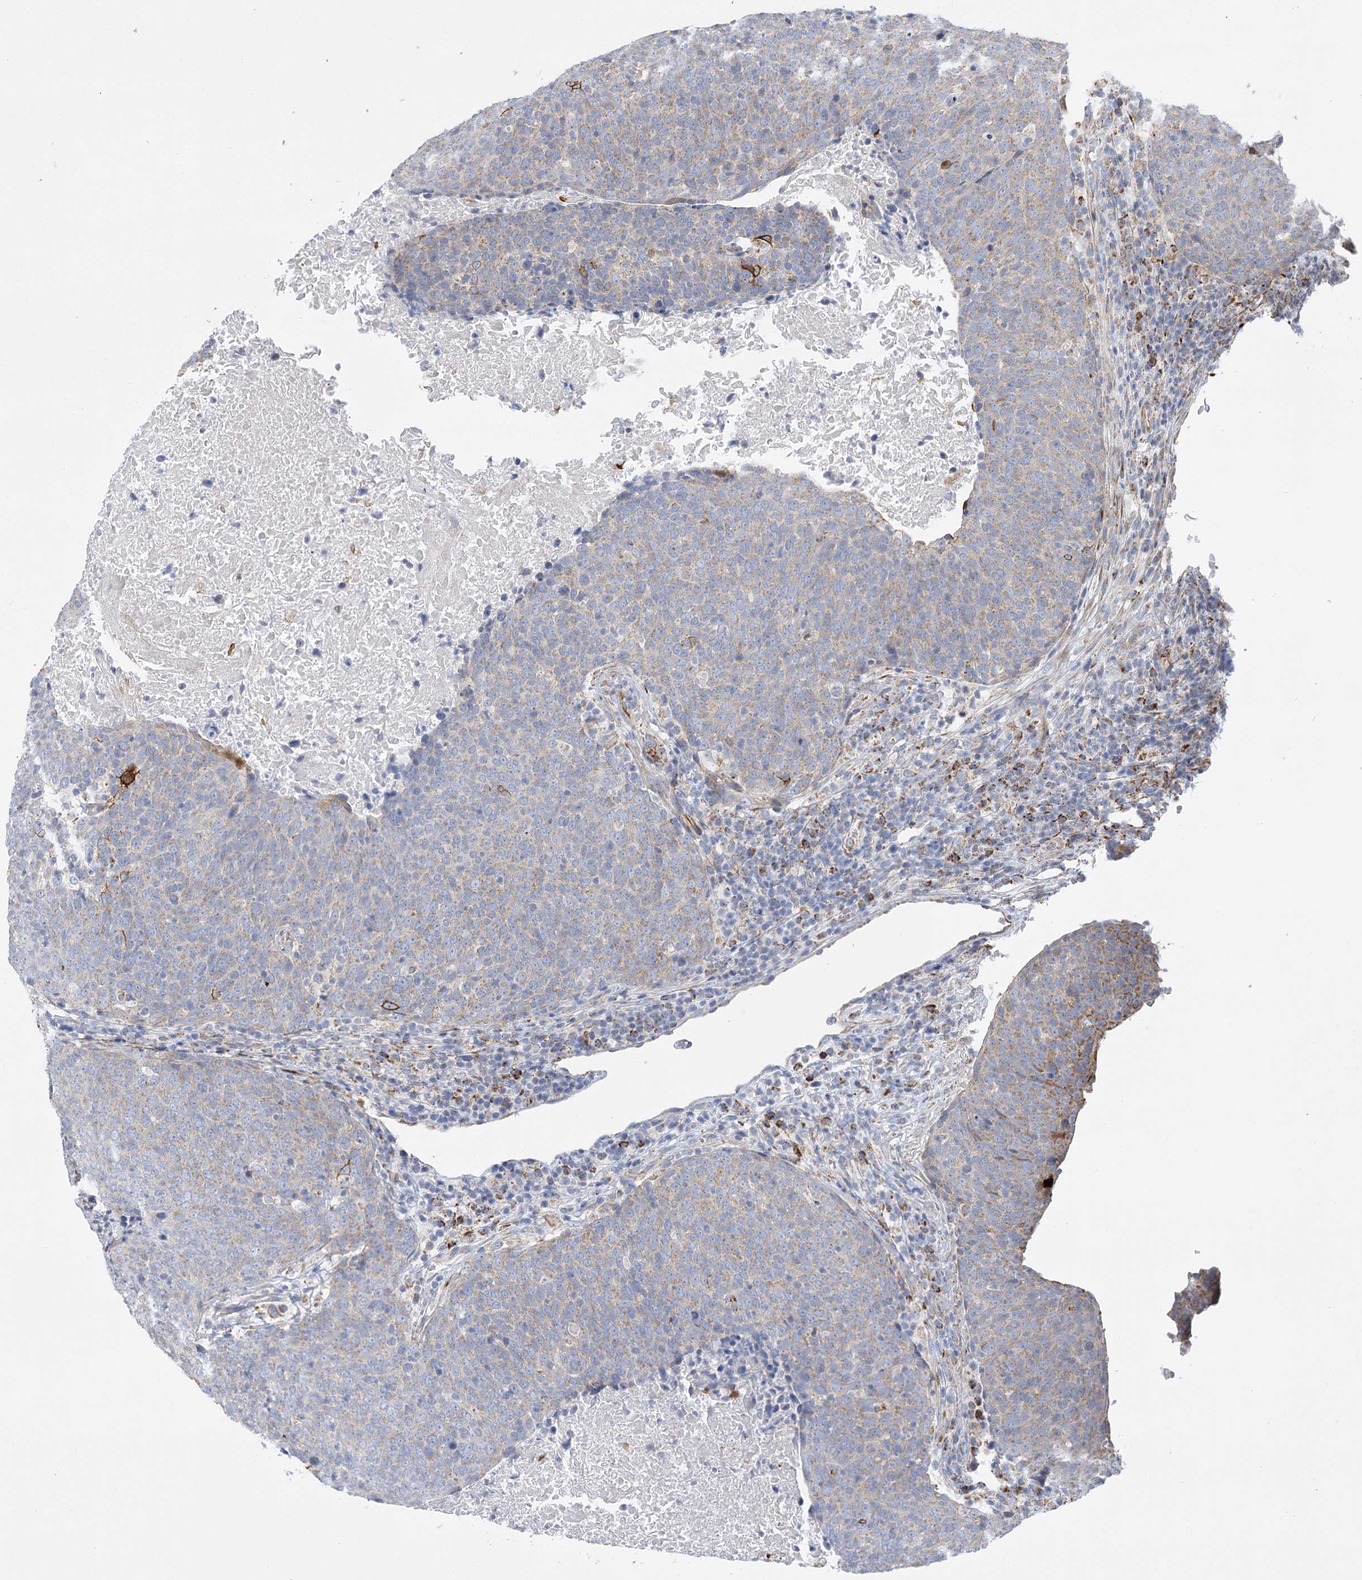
{"staining": {"intensity": "strong", "quantity": "<25%", "location": "cytoplasmic/membranous"}, "tissue": "head and neck cancer", "cell_type": "Tumor cells", "image_type": "cancer", "snomed": [{"axis": "morphology", "description": "Squamous cell carcinoma, NOS"}, {"axis": "morphology", "description": "Squamous cell carcinoma, metastatic, NOS"}, {"axis": "topography", "description": "Lymph node"}, {"axis": "topography", "description": "Head-Neck"}], "caption": "This micrograph reveals IHC staining of head and neck metastatic squamous cell carcinoma, with medium strong cytoplasmic/membranous positivity in approximately <25% of tumor cells.", "gene": "DHTKD1", "patient": {"sex": "male", "age": 62}}